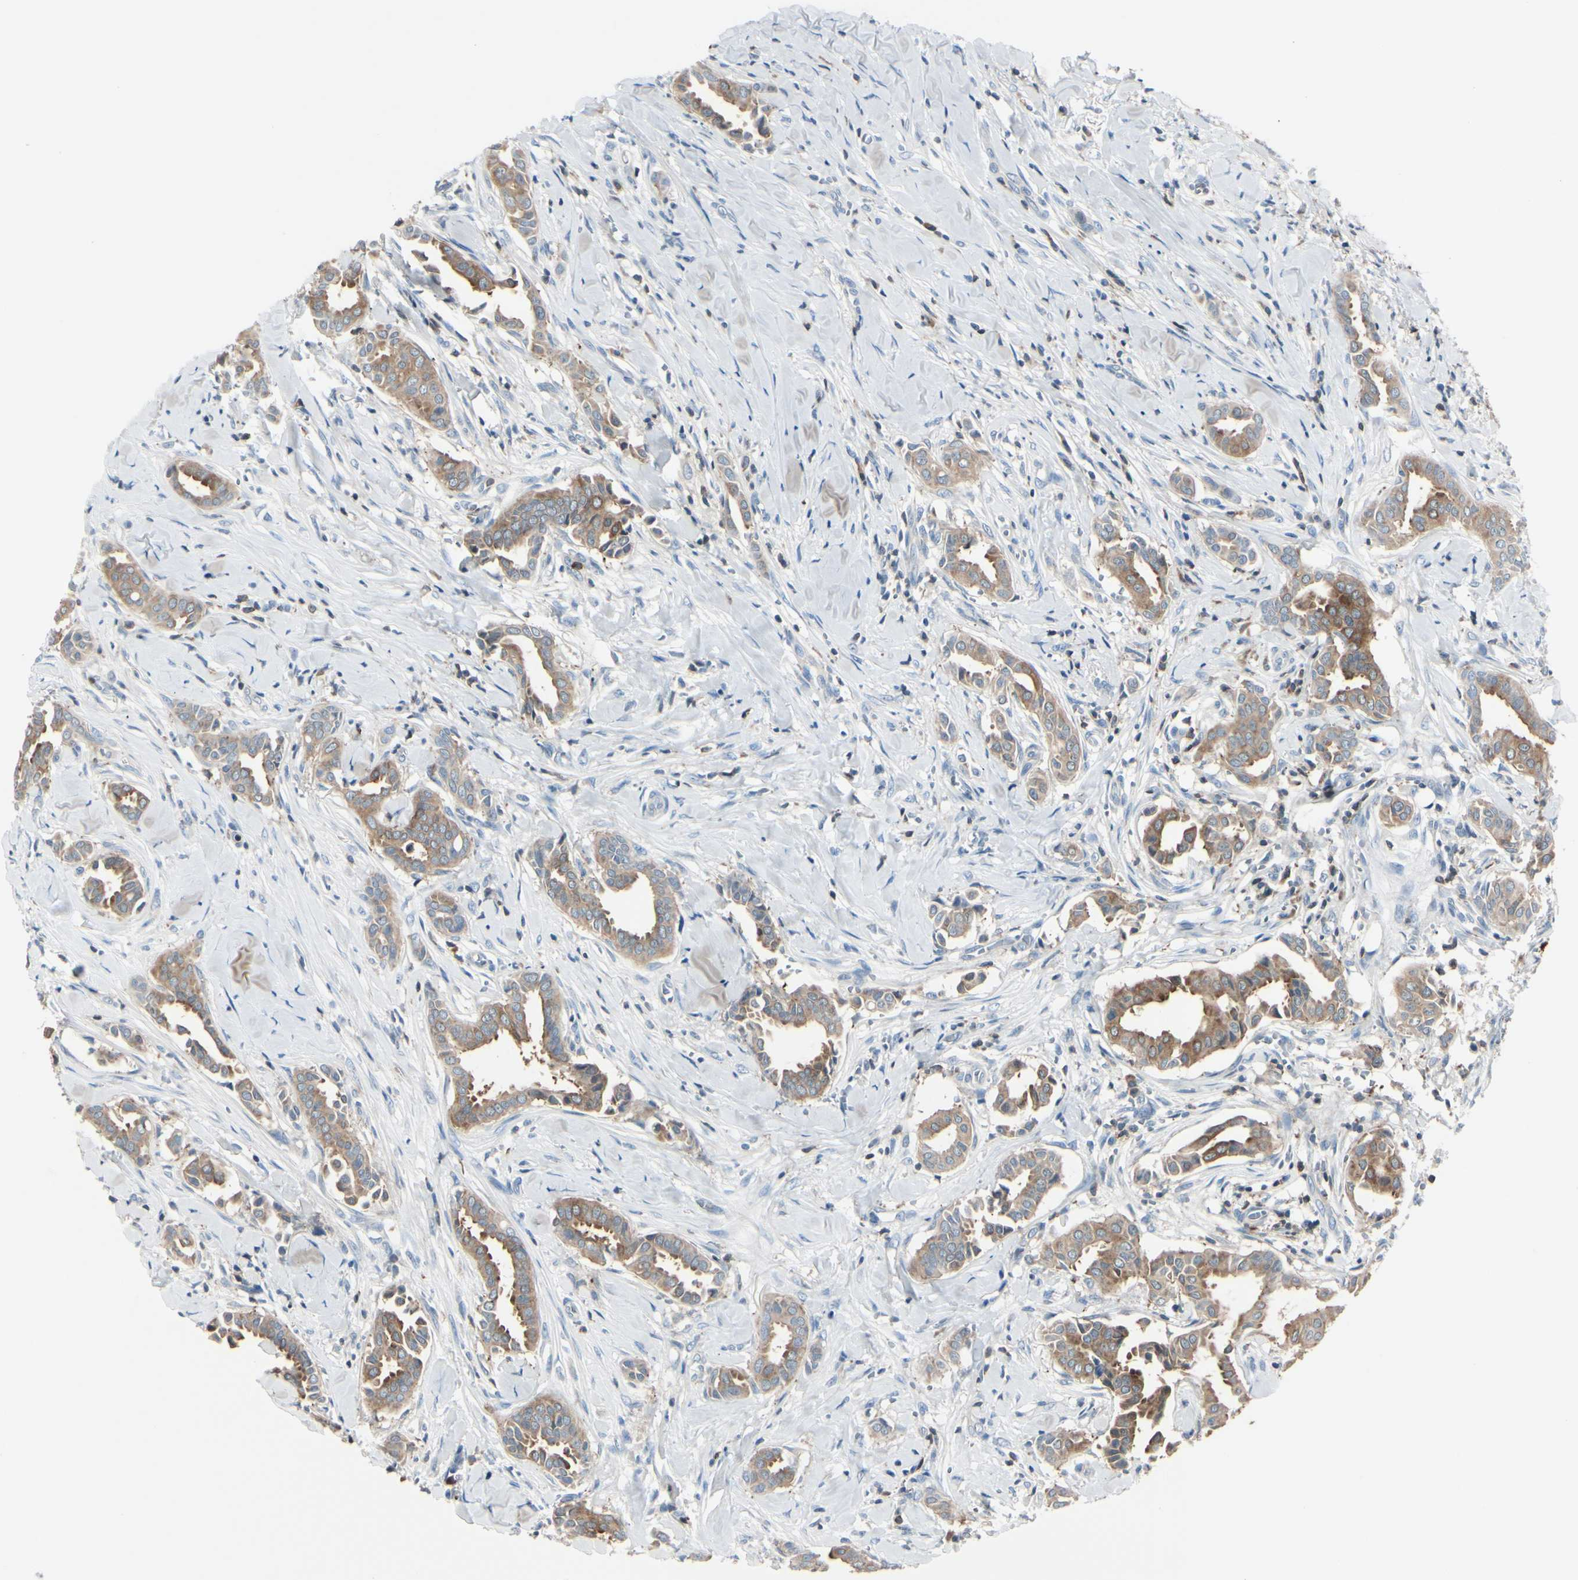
{"staining": {"intensity": "moderate", "quantity": ">75%", "location": "cytoplasmic/membranous"}, "tissue": "head and neck cancer", "cell_type": "Tumor cells", "image_type": "cancer", "snomed": [{"axis": "morphology", "description": "Adenocarcinoma, NOS"}, {"axis": "topography", "description": "Salivary gland"}, {"axis": "topography", "description": "Head-Neck"}], "caption": "A photomicrograph of head and neck adenocarcinoma stained for a protein reveals moderate cytoplasmic/membranous brown staining in tumor cells. The protein of interest is shown in brown color, while the nuclei are stained blue.", "gene": "SLC9A3R1", "patient": {"sex": "female", "age": 59}}